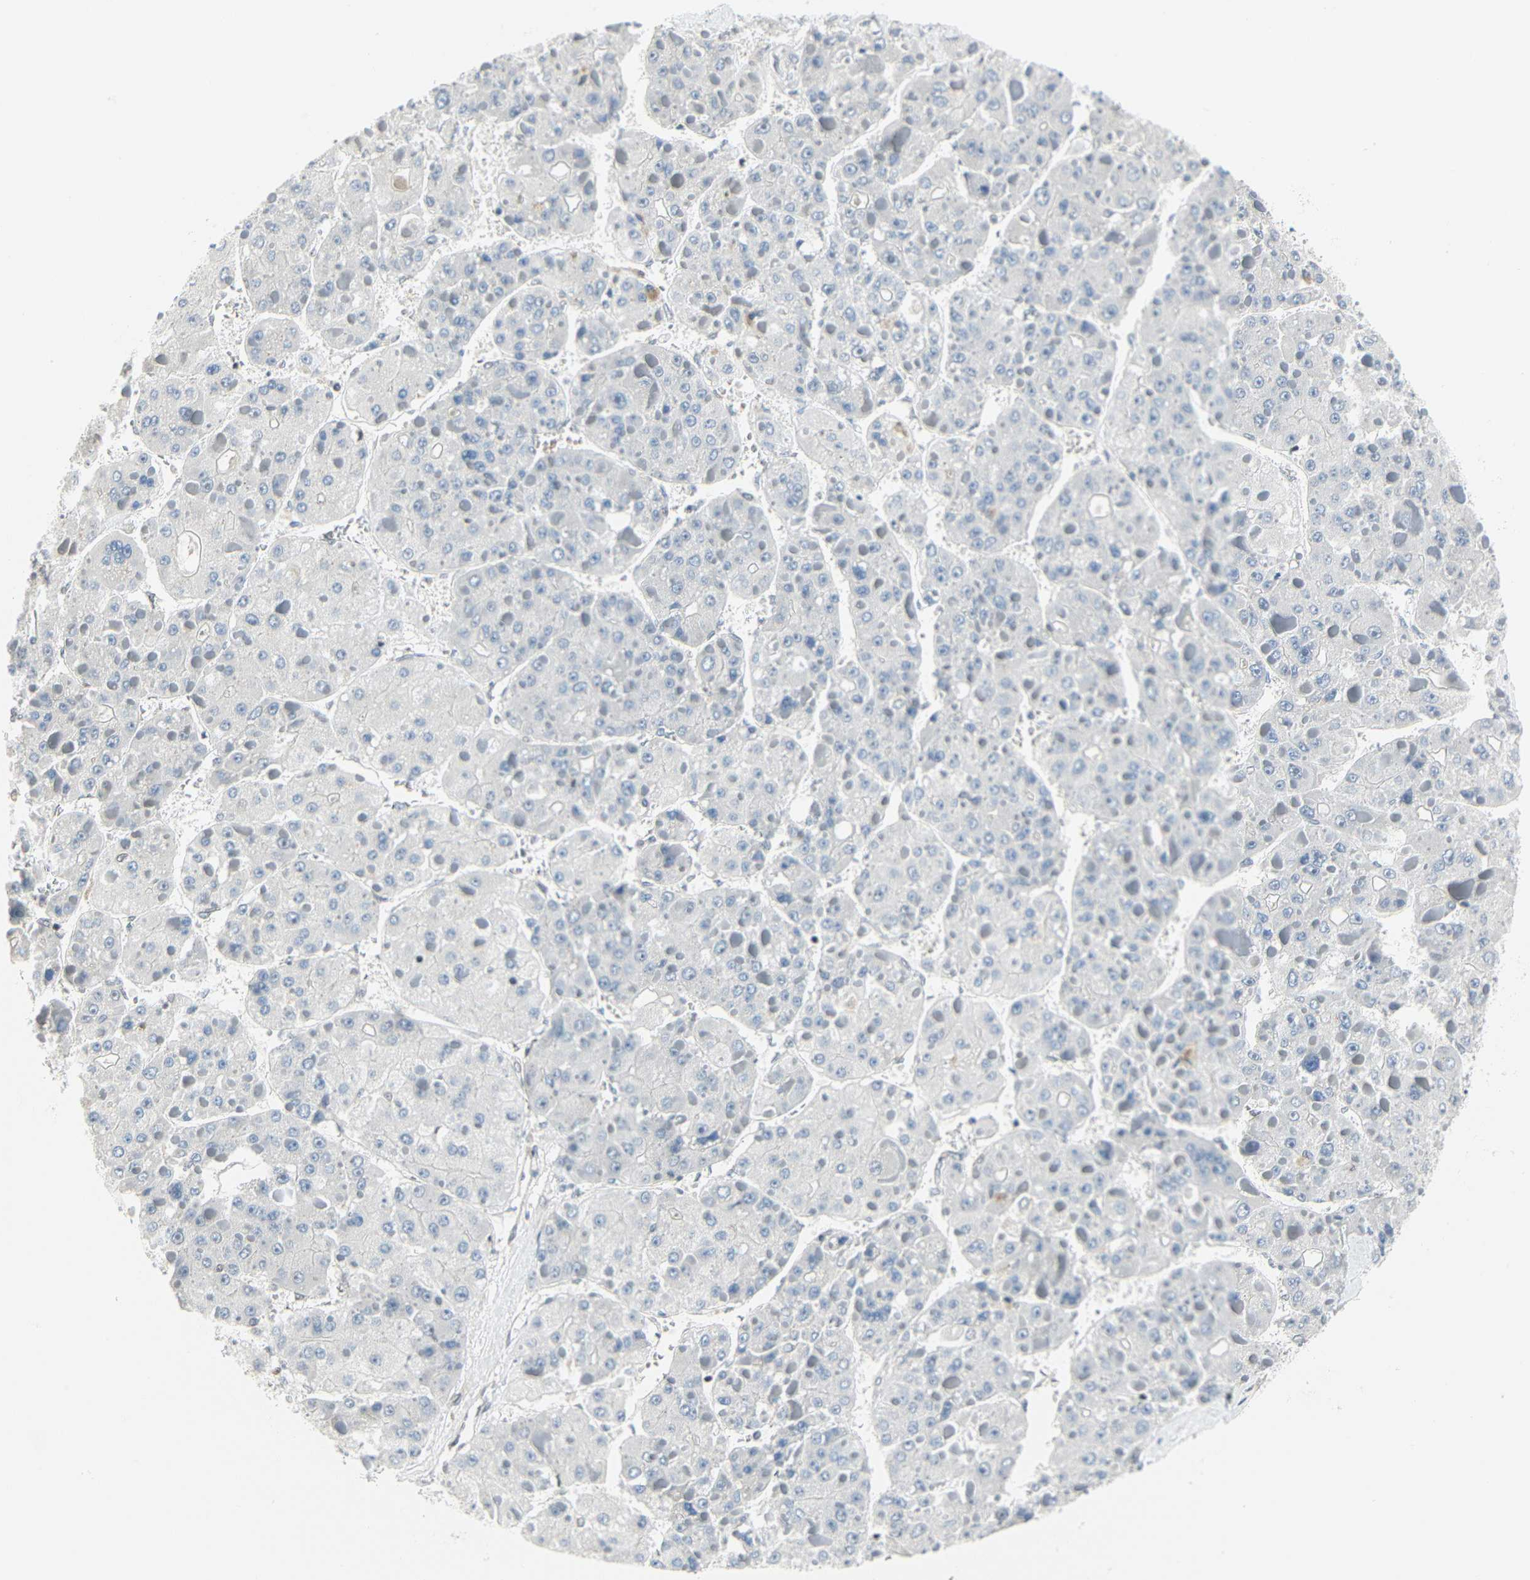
{"staining": {"intensity": "negative", "quantity": "none", "location": "none"}, "tissue": "liver cancer", "cell_type": "Tumor cells", "image_type": "cancer", "snomed": [{"axis": "morphology", "description": "Carcinoma, Hepatocellular, NOS"}, {"axis": "topography", "description": "Liver"}], "caption": "Liver cancer was stained to show a protein in brown. There is no significant expression in tumor cells.", "gene": "IMPG2", "patient": {"sex": "female", "age": 73}}